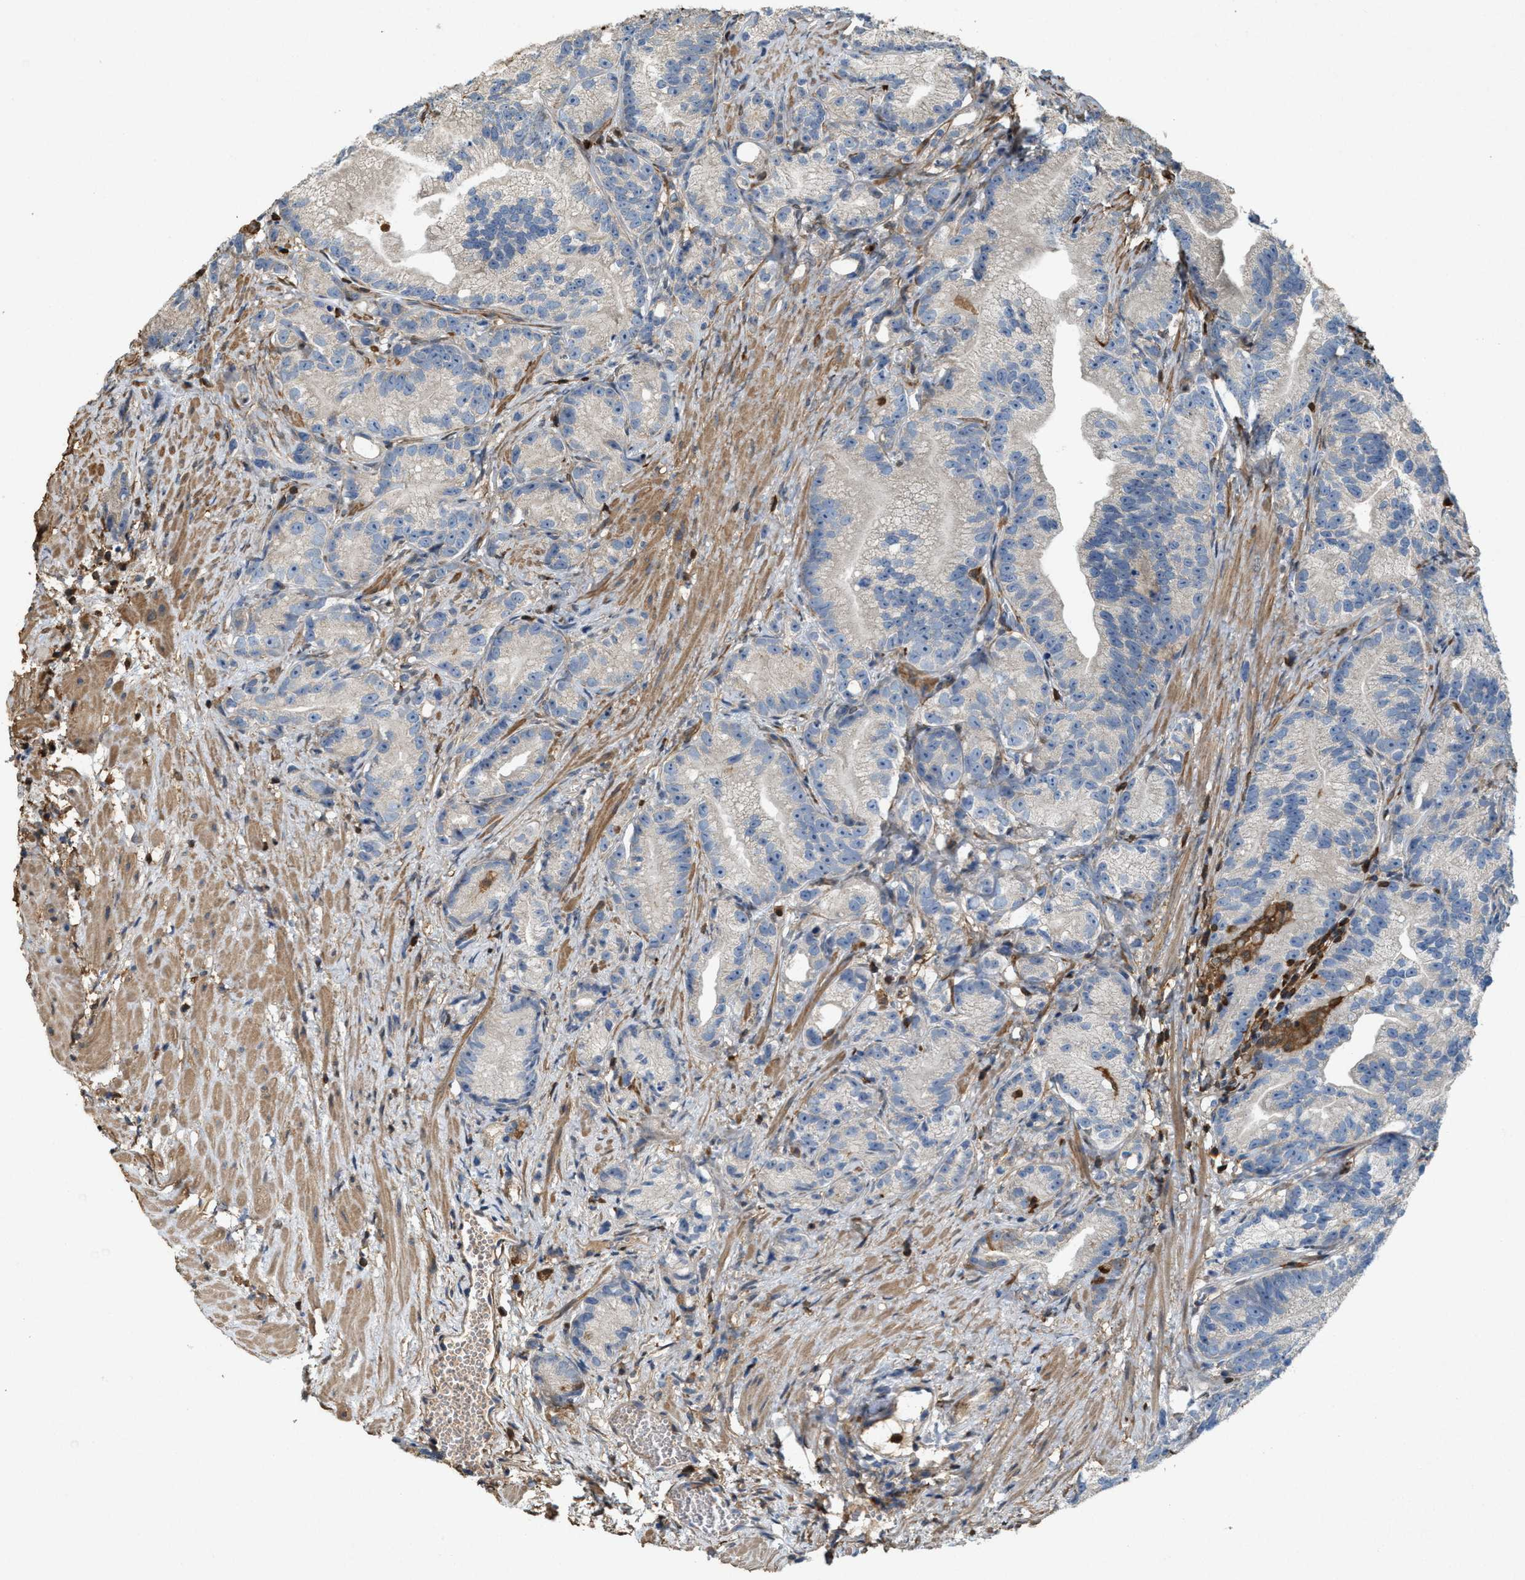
{"staining": {"intensity": "negative", "quantity": "none", "location": "none"}, "tissue": "prostate cancer", "cell_type": "Tumor cells", "image_type": "cancer", "snomed": [{"axis": "morphology", "description": "Adenocarcinoma, Low grade"}, {"axis": "topography", "description": "Prostate"}], "caption": "This is a photomicrograph of immunohistochemistry (IHC) staining of prostate cancer (low-grade adenocarcinoma), which shows no staining in tumor cells.", "gene": "SERPINB5", "patient": {"sex": "male", "age": 89}}